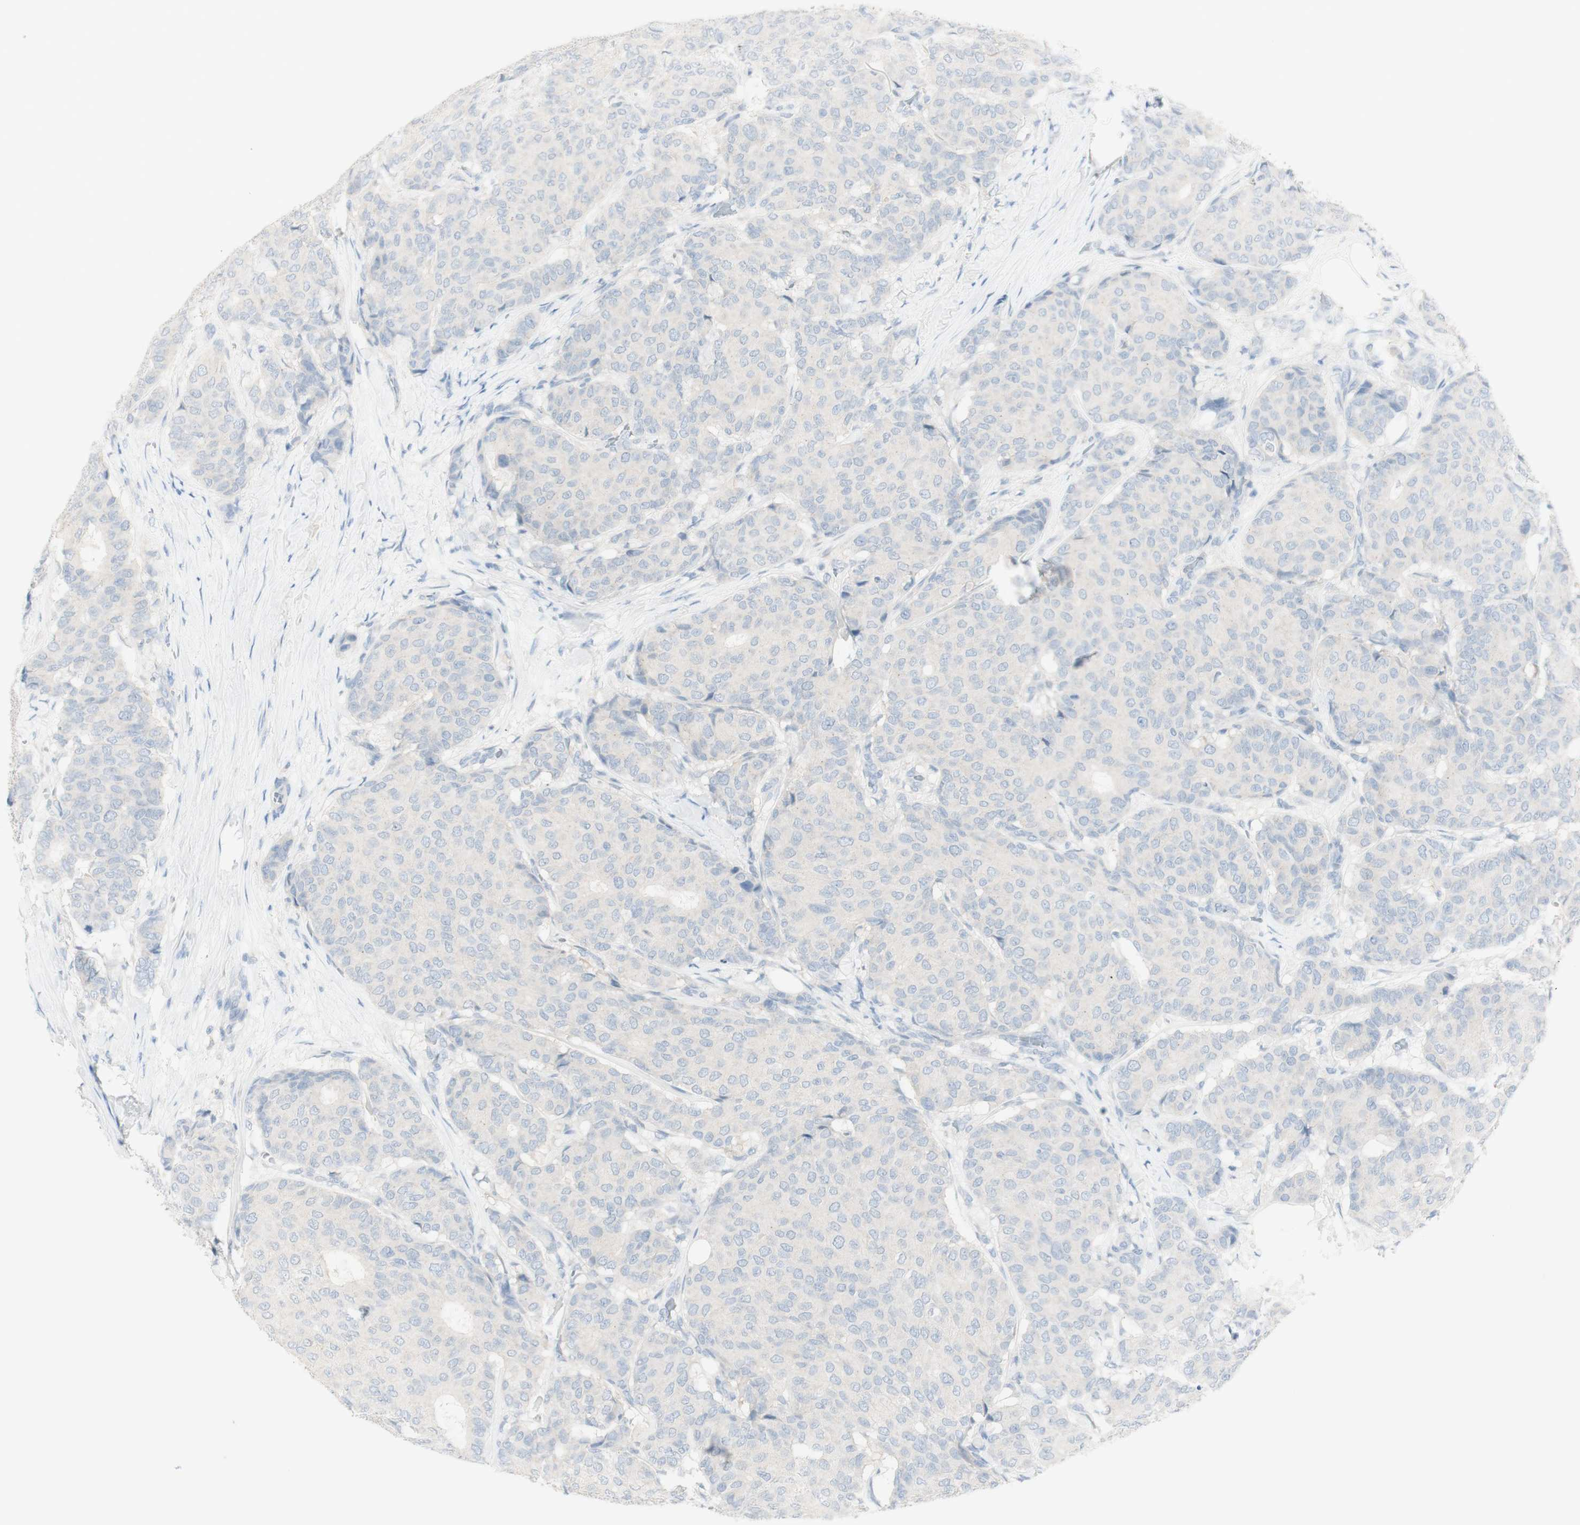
{"staining": {"intensity": "negative", "quantity": "none", "location": "none"}, "tissue": "breast cancer", "cell_type": "Tumor cells", "image_type": "cancer", "snomed": [{"axis": "morphology", "description": "Duct carcinoma"}, {"axis": "topography", "description": "Breast"}], "caption": "A micrograph of human breast intraductal carcinoma is negative for staining in tumor cells.", "gene": "ART3", "patient": {"sex": "female", "age": 75}}